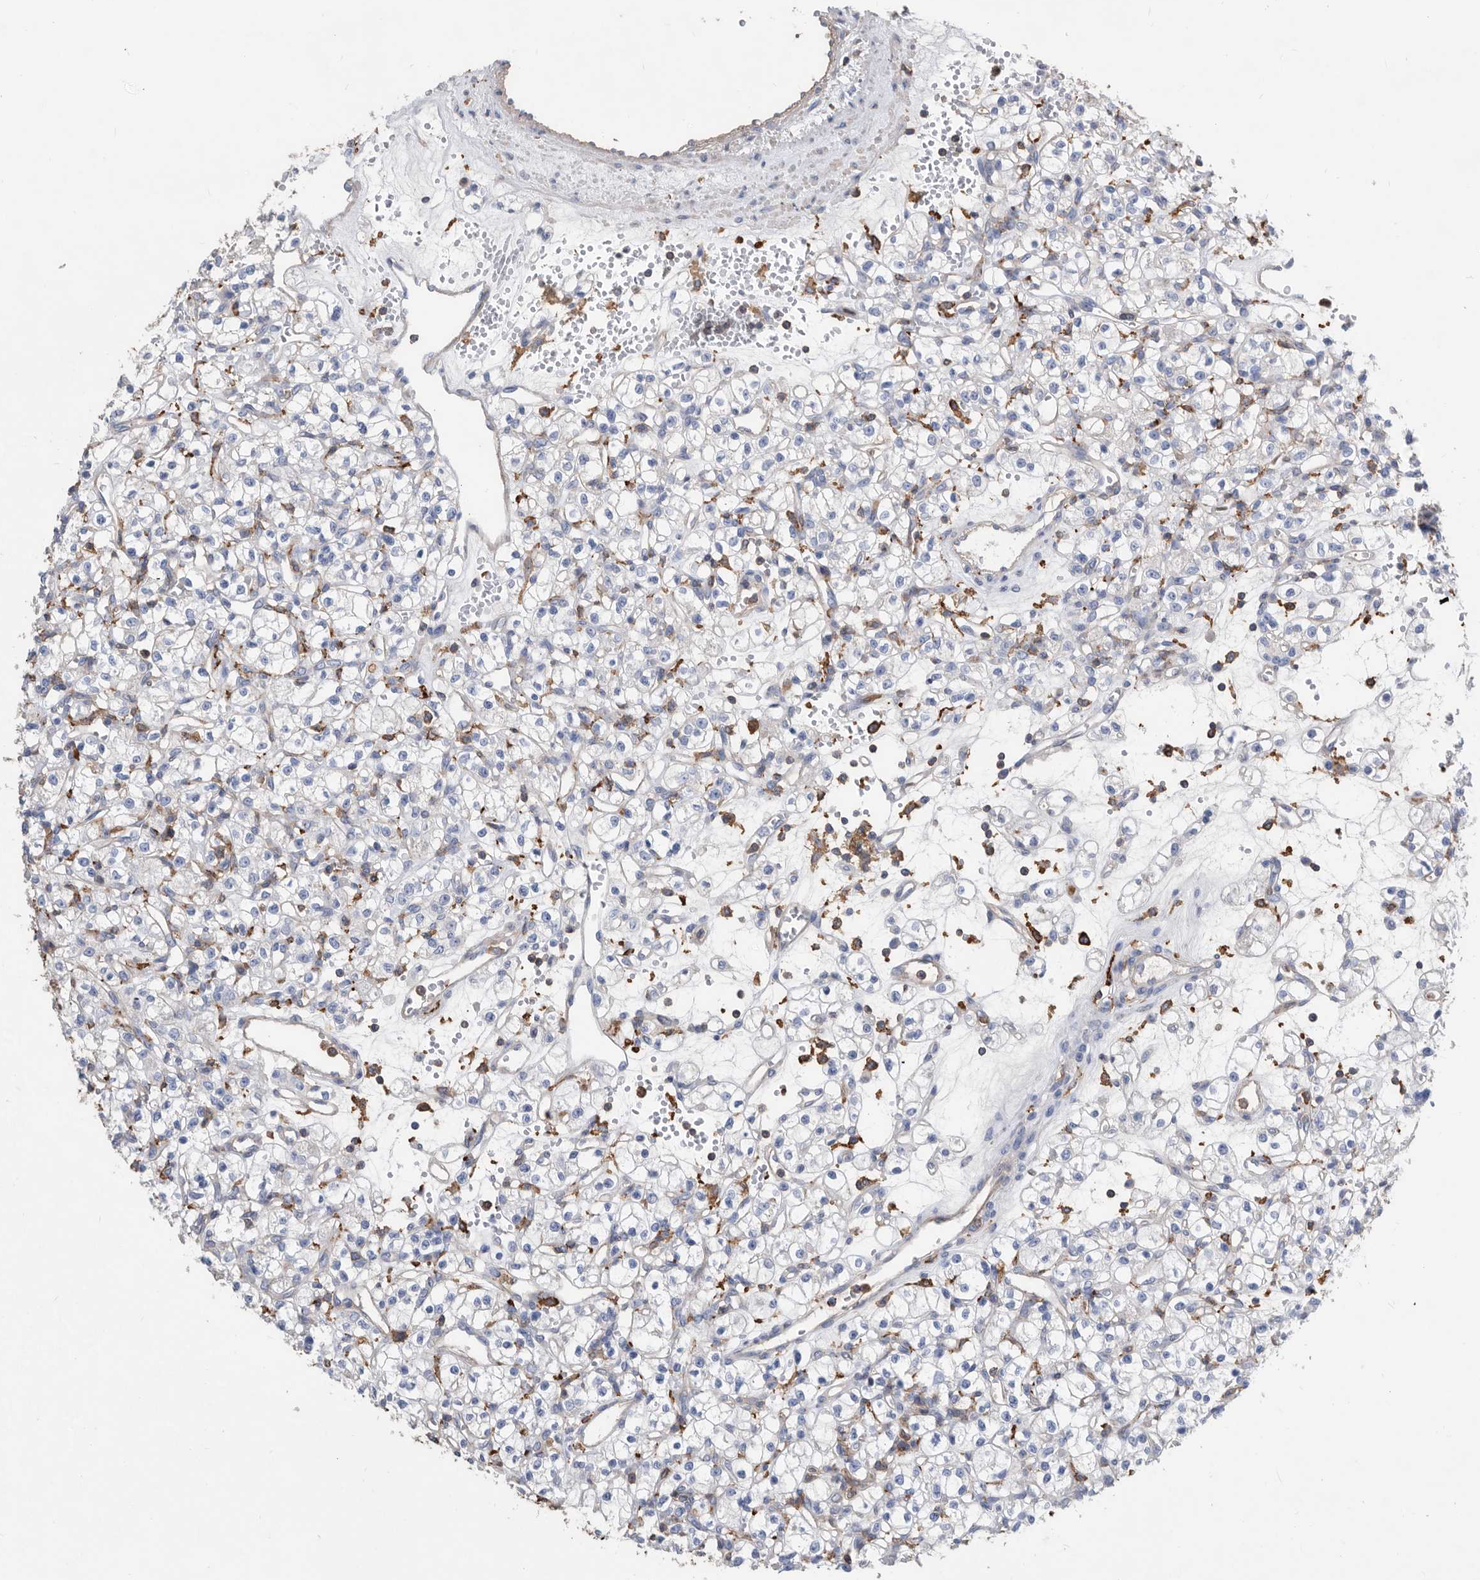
{"staining": {"intensity": "negative", "quantity": "none", "location": "none"}, "tissue": "renal cancer", "cell_type": "Tumor cells", "image_type": "cancer", "snomed": [{"axis": "morphology", "description": "Adenocarcinoma, NOS"}, {"axis": "topography", "description": "Kidney"}], "caption": "Renal cancer (adenocarcinoma) was stained to show a protein in brown. There is no significant positivity in tumor cells.", "gene": "MS4A4A", "patient": {"sex": "female", "age": 59}}